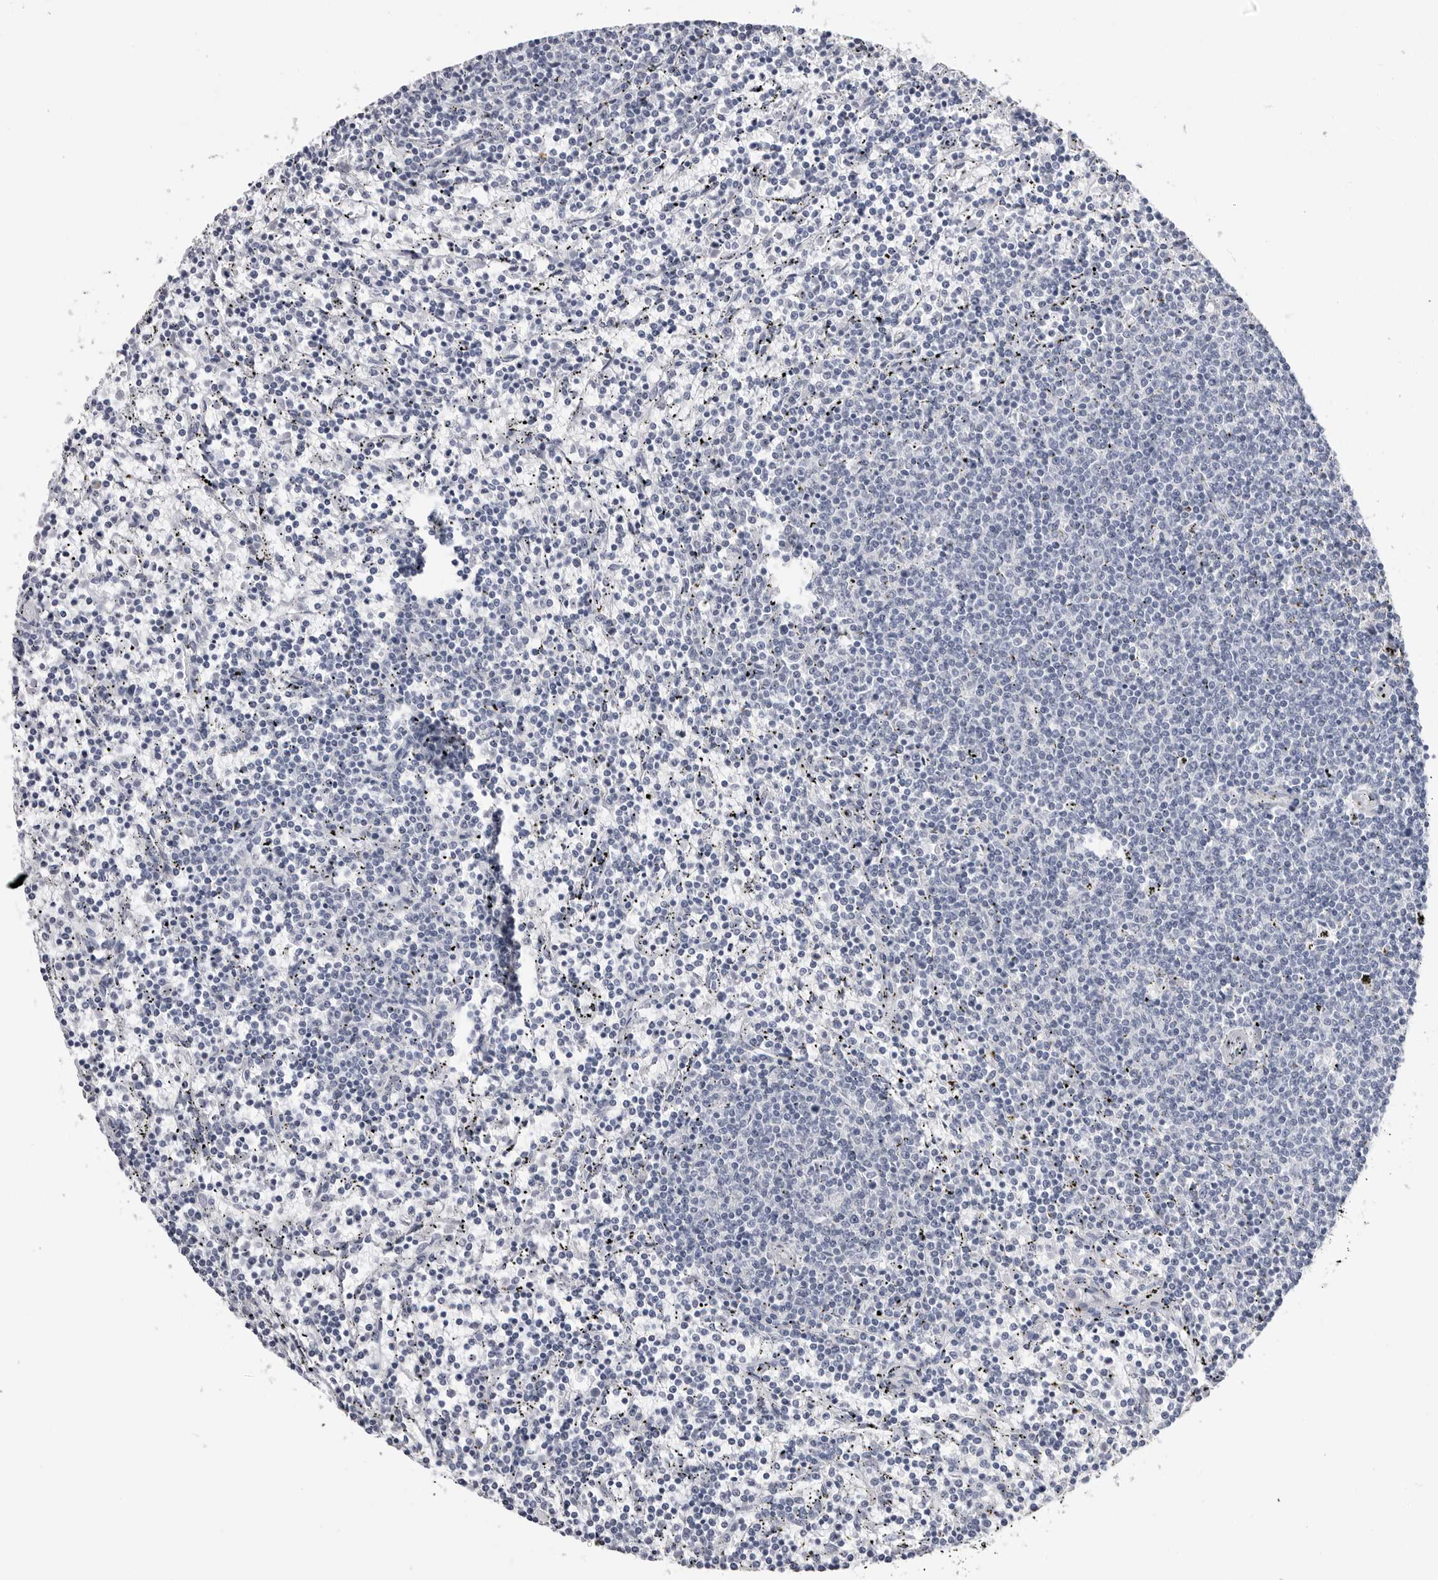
{"staining": {"intensity": "negative", "quantity": "none", "location": "none"}, "tissue": "lymphoma", "cell_type": "Tumor cells", "image_type": "cancer", "snomed": [{"axis": "morphology", "description": "Malignant lymphoma, non-Hodgkin's type, Low grade"}, {"axis": "topography", "description": "Spleen"}], "caption": "This histopathology image is of malignant lymphoma, non-Hodgkin's type (low-grade) stained with immunohistochemistry to label a protein in brown with the nuclei are counter-stained blue. There is no positivity in tumor cells.", "gene": "PGA3", "patient": {"sex": "female", "age": 50}}